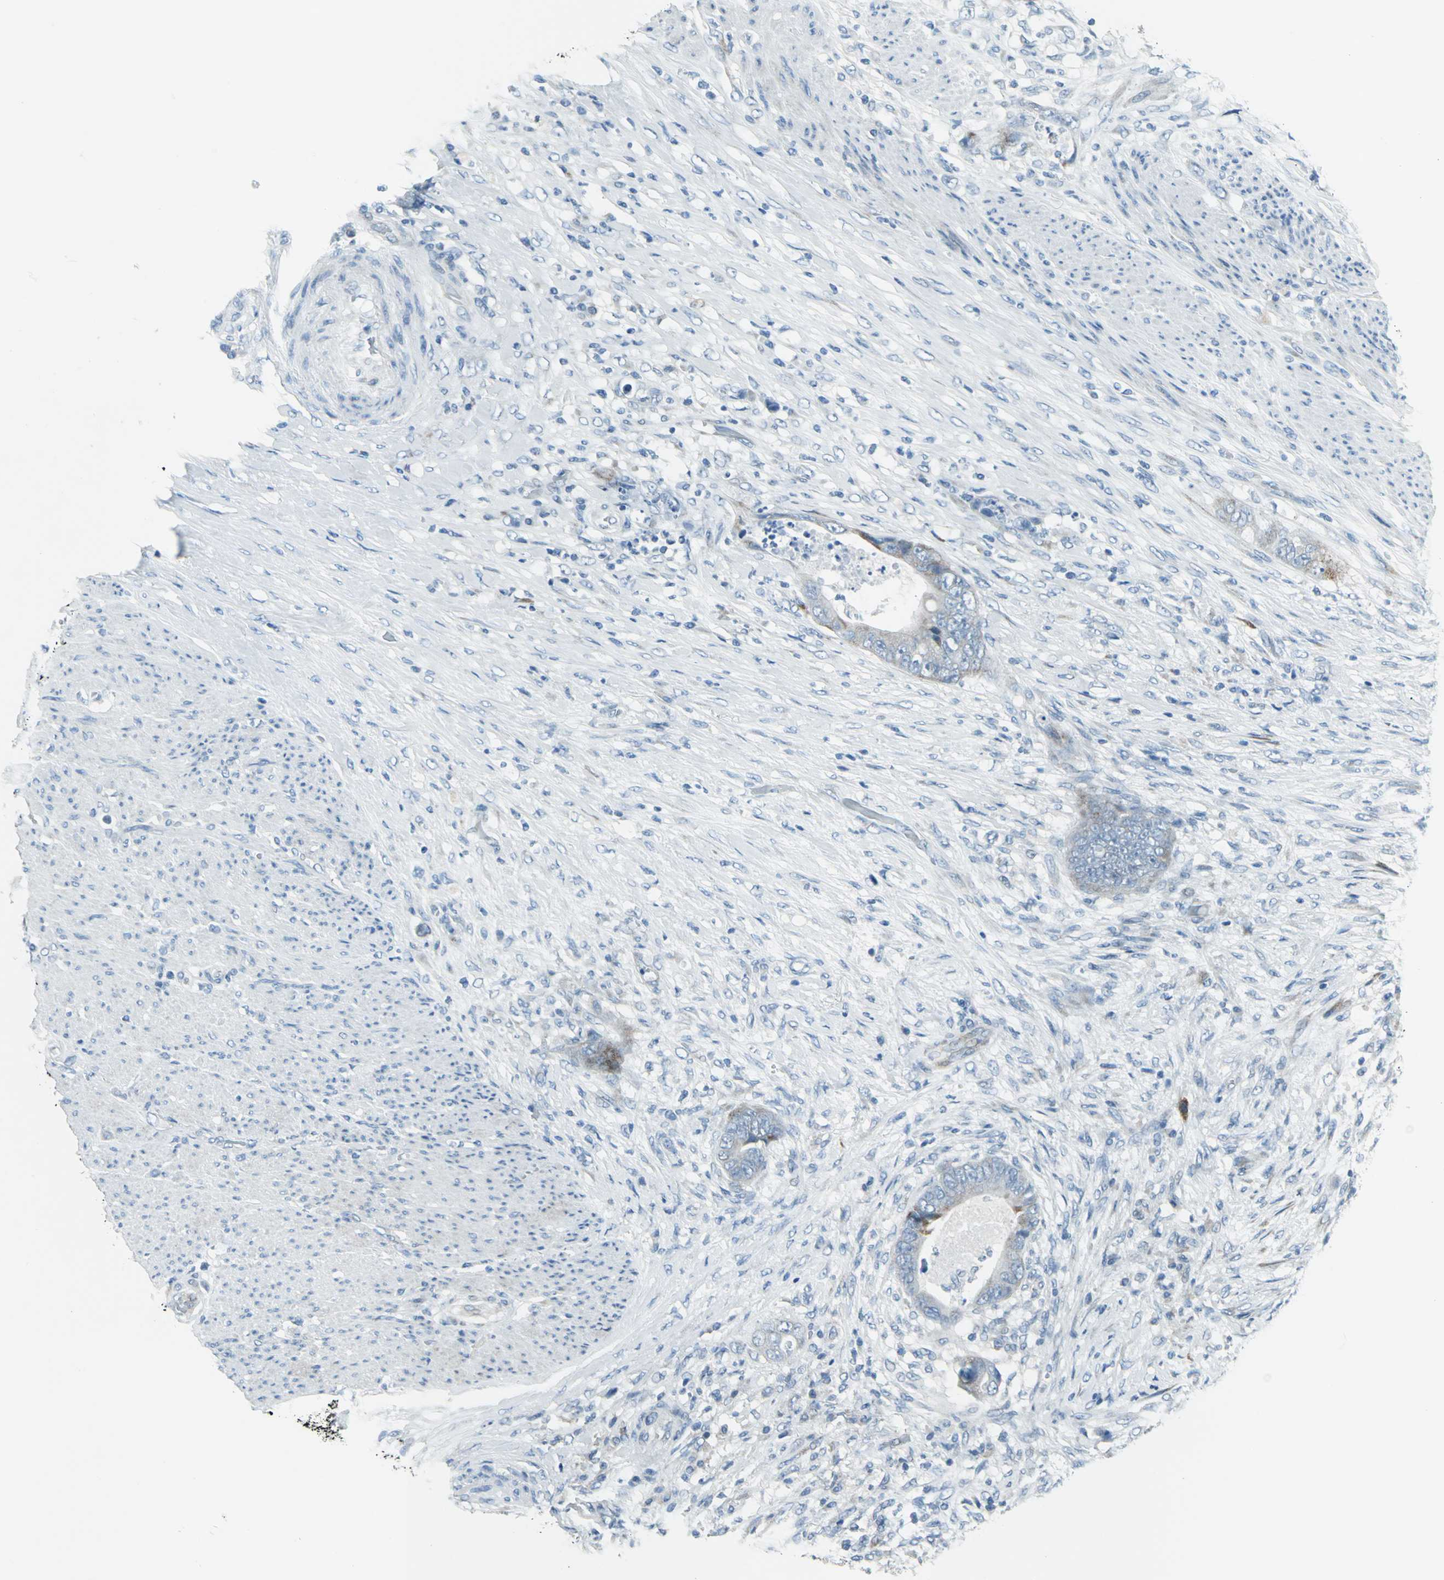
{"staining": {"intensity": "moderate", "quantity": "<25%", "location": "cytoplasmic/membranous"}, "tissue": "colorectal cancer", "cell_type": "Tumor cells", "image_type": "cancer", "snomed": [{"axis": "morphology", "description": "Adenocarcinoma, NOS"}, {"axis": "topography", "description": "Rectum"}], "caption": "This image reveals adenocarcinoma (colorectal) stained with IHC to label a protein in brown. The cytoplasmic/membranous of tumor cells show moderate positivity for the protein. Nuclei are counter-stained blue.", "gene": "DNAI2", "patient": {"sex": "female", "age": 77}}